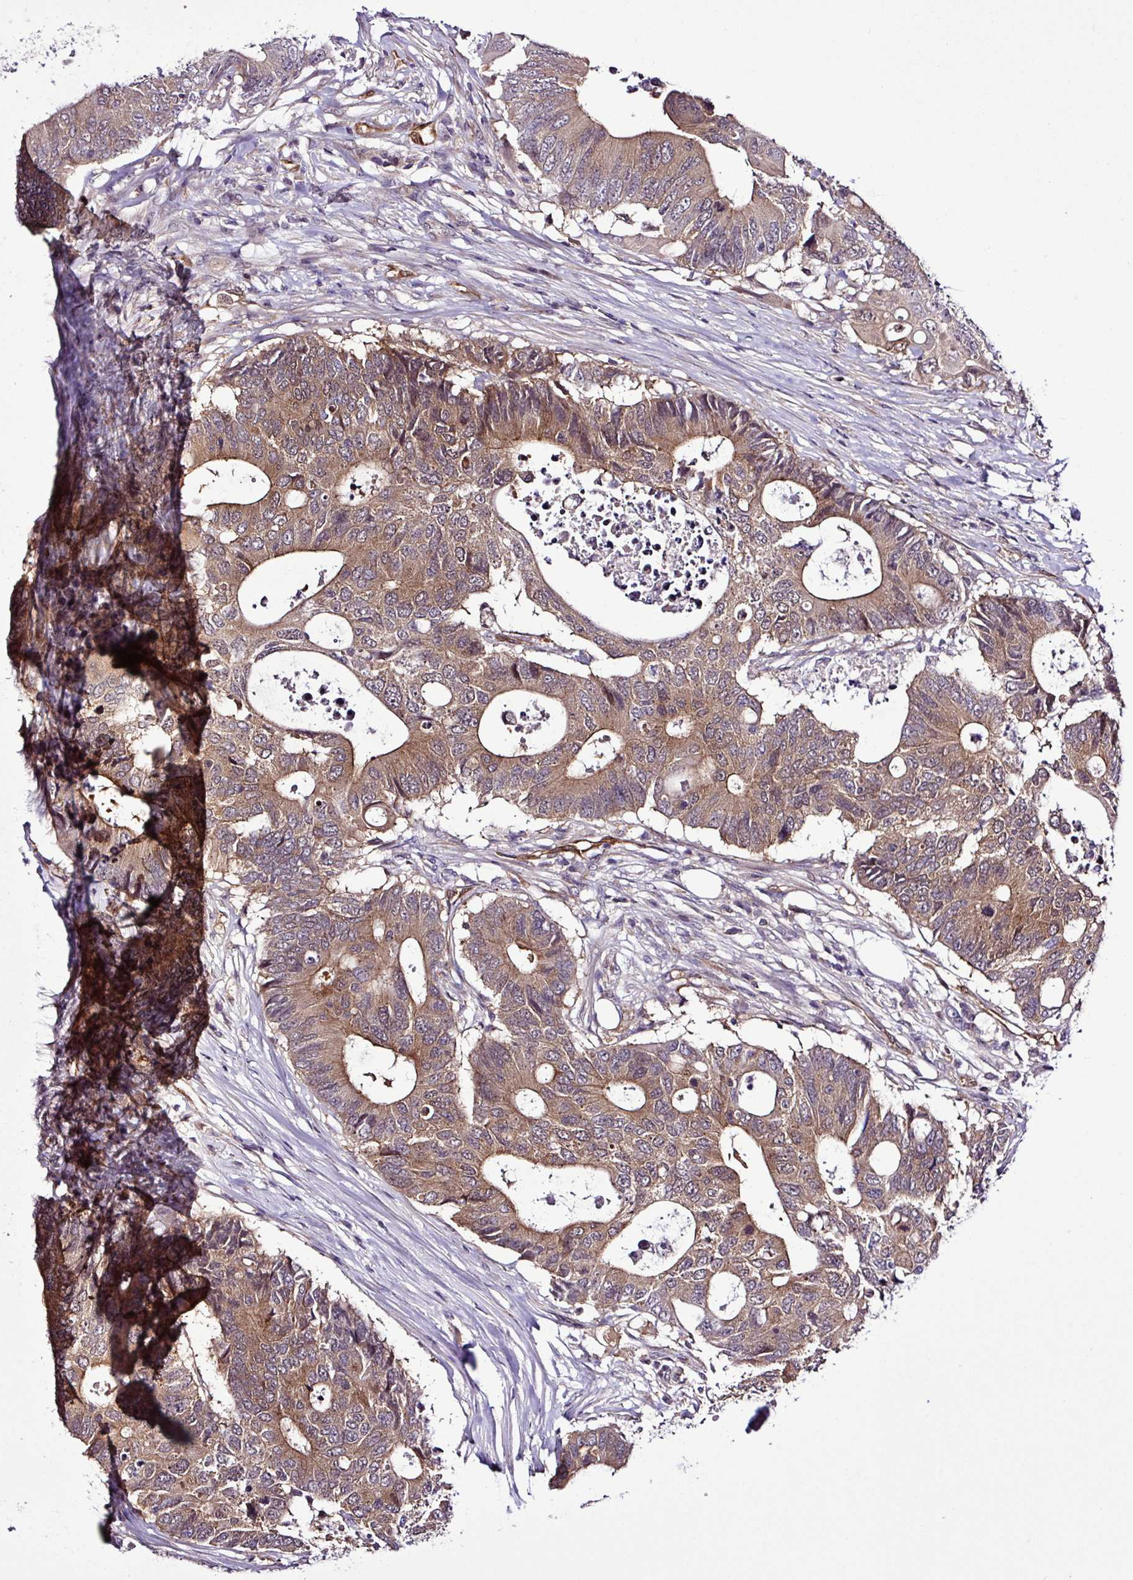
{"staining": {"intensity": "moderate", "quantity": ">75%", "location": "cytoplasmic/membranous"}, "tissue": "colorectal cancer", "cell_type": "Tumor cells", "image_type": "cancer", "snomed": [{"axis": "morphology", "description": "Adenocarcinoma, NOS"}, {"axis": "topography", "description": "Colon"}], "caption": "Protein positivity by immunohistochemistry demonstrates moderate cytoplasmic/membranous staining in about >75% of tumor cells in colorectal adenocarcinoma.", "gene": "CARHSP1", "patient": {"sex": "male", "age": 71}}